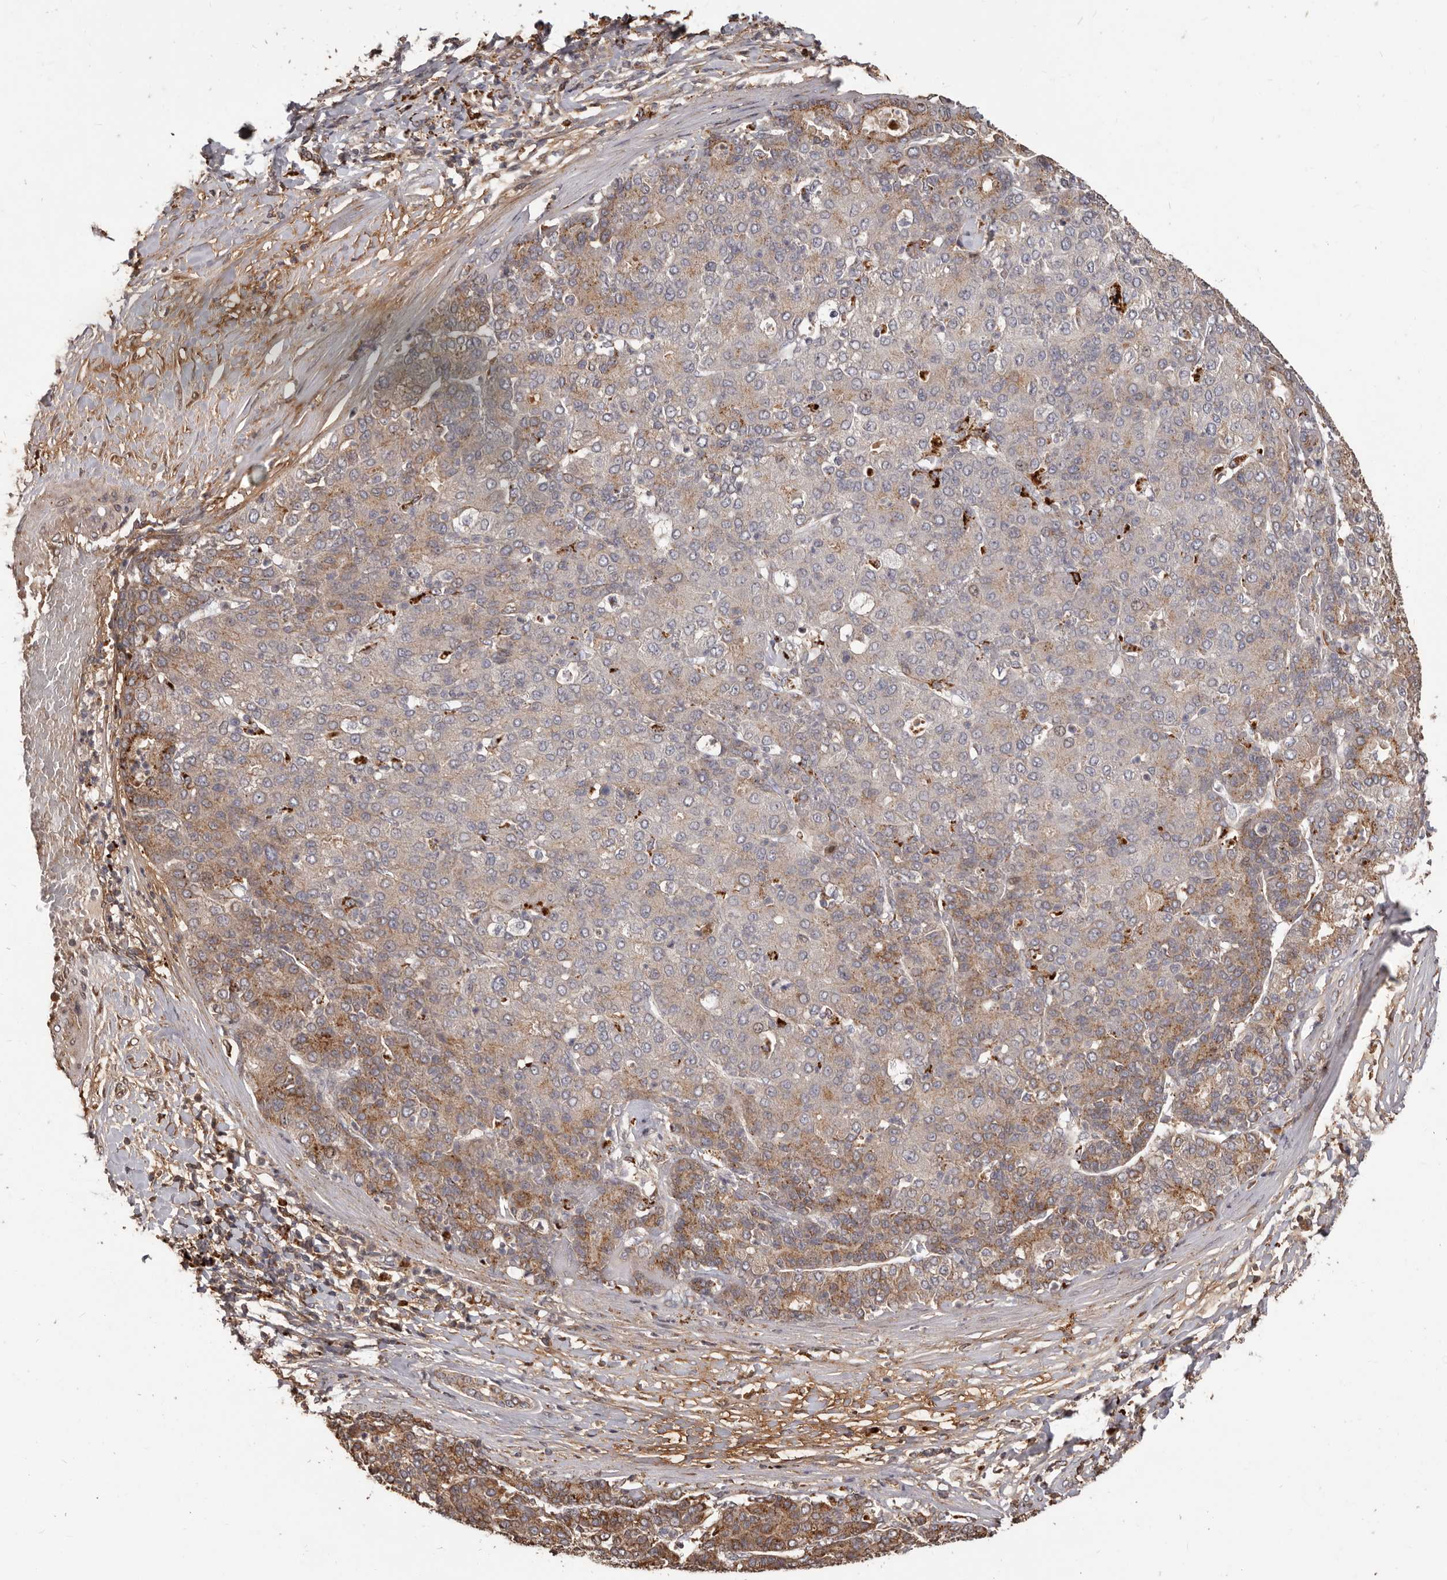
{"staining": {"intensity": "moderate", "quantity": "25%-75%", "location": "cytoplasmic/membranous"}, "tissue": "liver cancer", "cell_type": "Tumor cells", "image_type": "cancer", "snomed": [{"axis": "morphology", "description": "Carcinoma, Hepatocellular, NOS"}, {"axis": "topography", "description": "Liver"}], "caption": "There is medium levels of moderate cytoplasmic/membranous staining in tumor cells of liver hepatocellular carcinoma, as demonstrated by immunohistochemical staining (brown color).", "gene": "MTO1", "patient": {"sex": "male", "age": 65}}